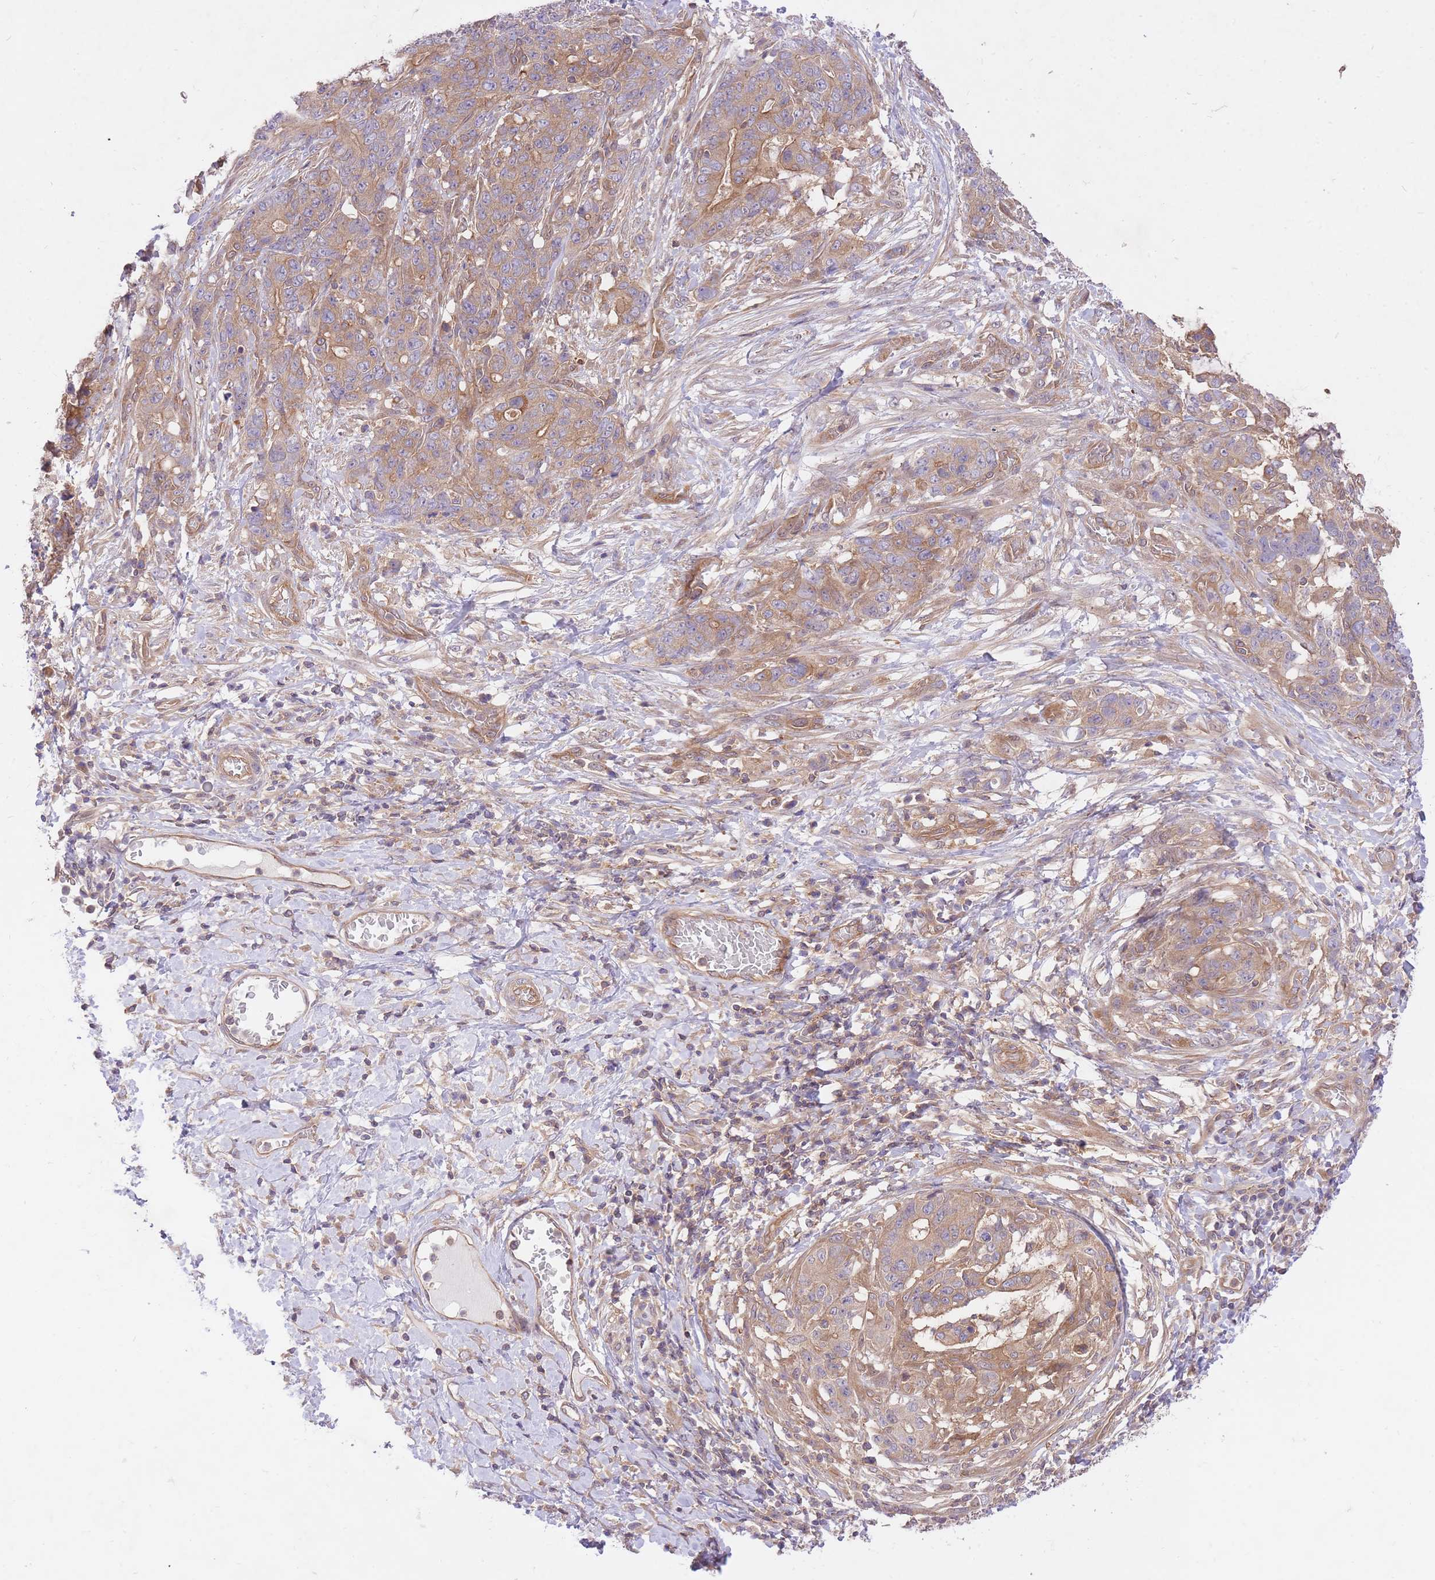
{"staining": {"intensity": "moderate", "quantity": ">75%", "location": "cytoplasmic/membranous"}, "tissue": "stomach cancer", "cell_type": "Tumor cells", "image_type": "cancer", "snomed": [{"axis": "morphology", "description": "Normal tissue, NOS"}, {"axis": "morphology", "description": "Adenocarcinoma, NOS"}, {"axis": "topography", "description": "Stomach"}], "caption": "Immunohistochemistry (IHC) of stomach cancer shows medium levels of moderate cytoplasmic/membranous expression in approximately >75% of tumor cells.", "gene": "PREP", "patient": {"sex": "female", "age": 64}}